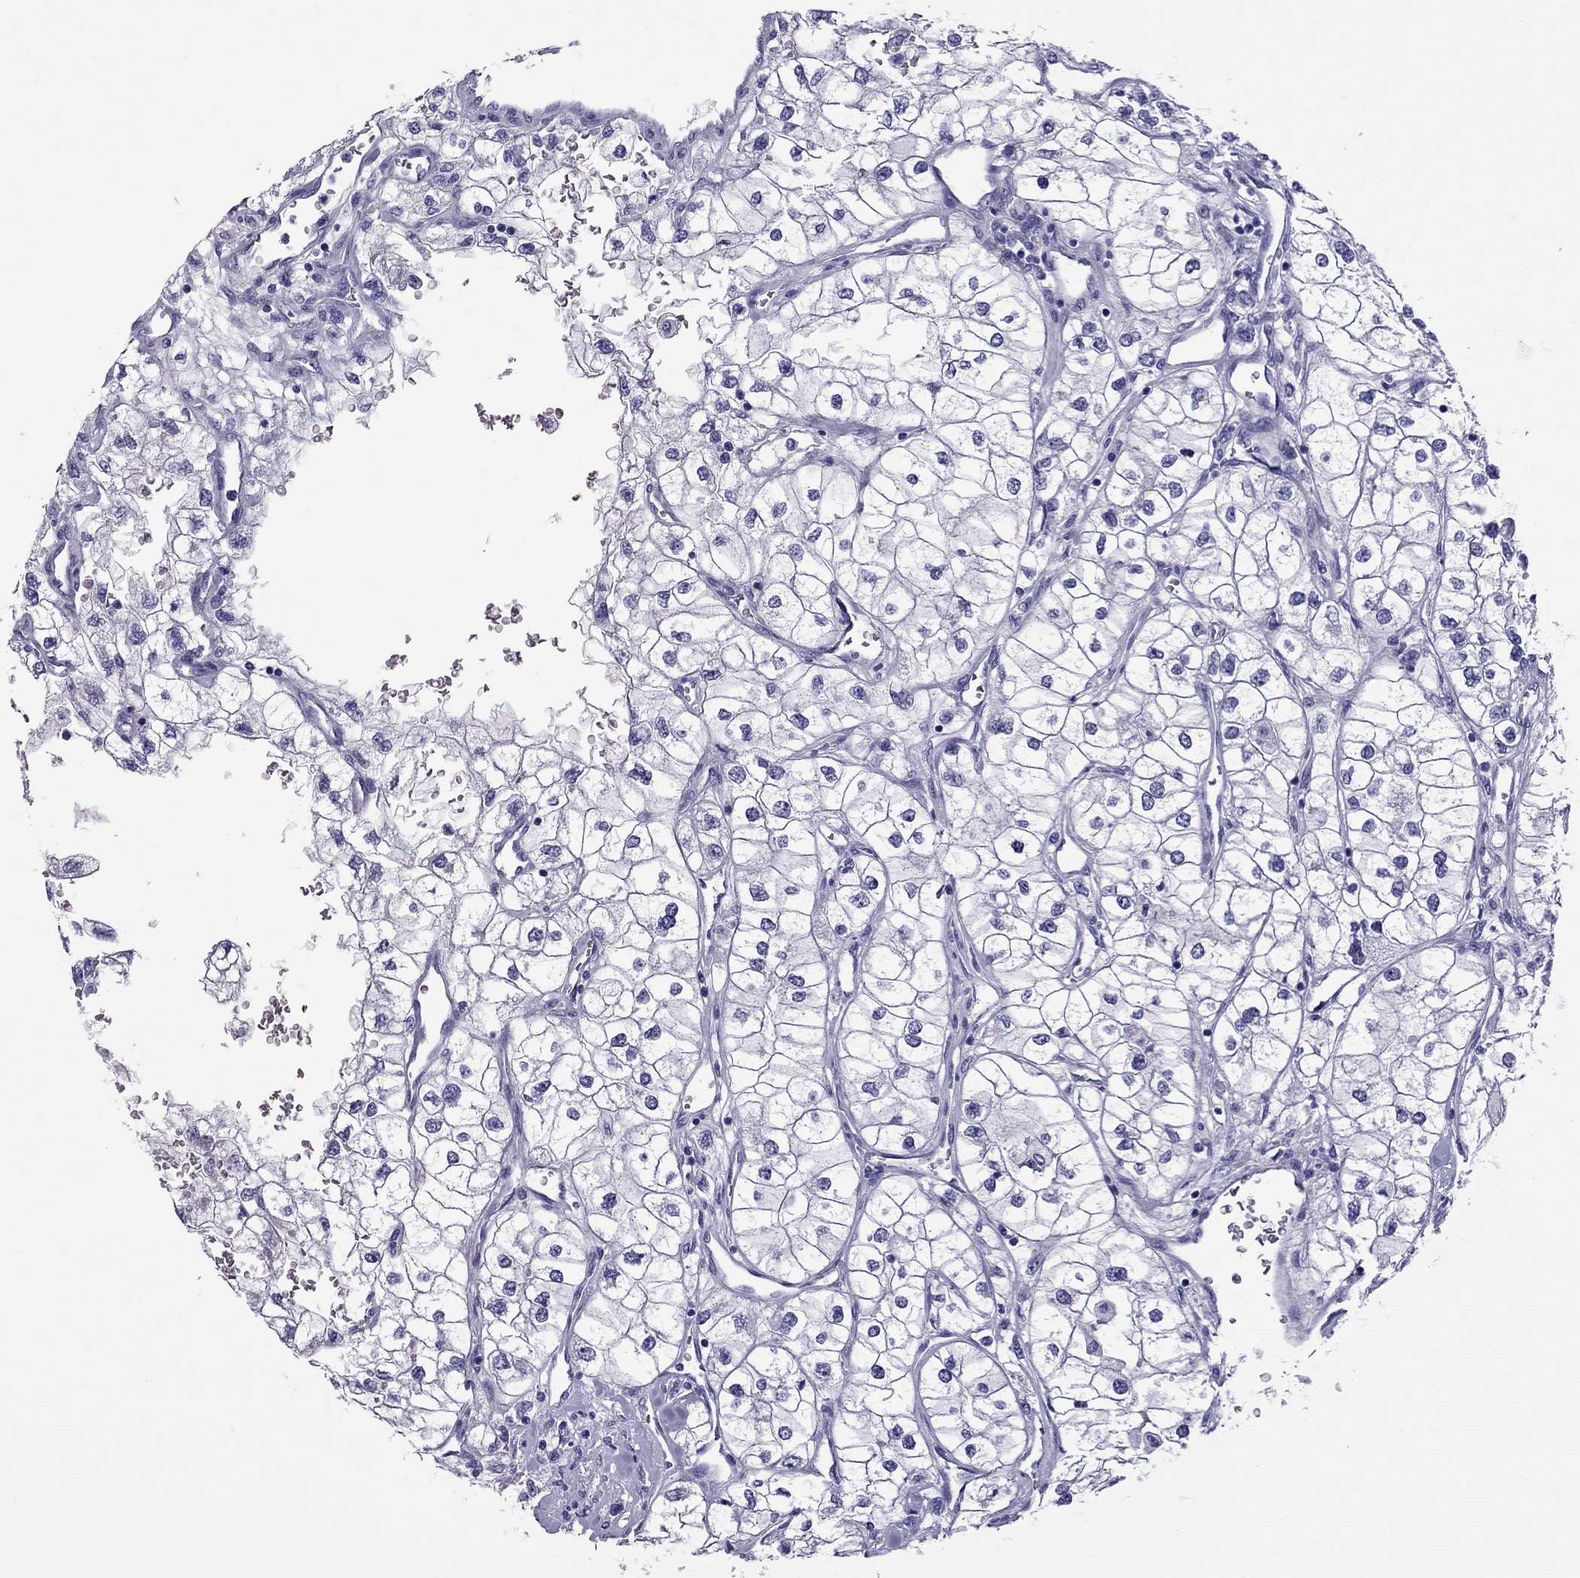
{"staining": {"intensity": "negative", "quantity": "none", "location": "none"}, "tissue": "renal cancer", "cell_type": "Tumor cells", "image_type": "cancer", "snomed": [{"axis": "morphology", "description": "Adenocarcinoma, NOS"}, {"axis": "topography", "description": "Kidney"}], "caption": "Protein analysis of renal cancer demonstrates no significant positivity in tumor cells. (DAB immunohistochemistry with hematoxylin counter stain).", "gene": "SCART1", "patient": {"sex": "male", "age": 59}}